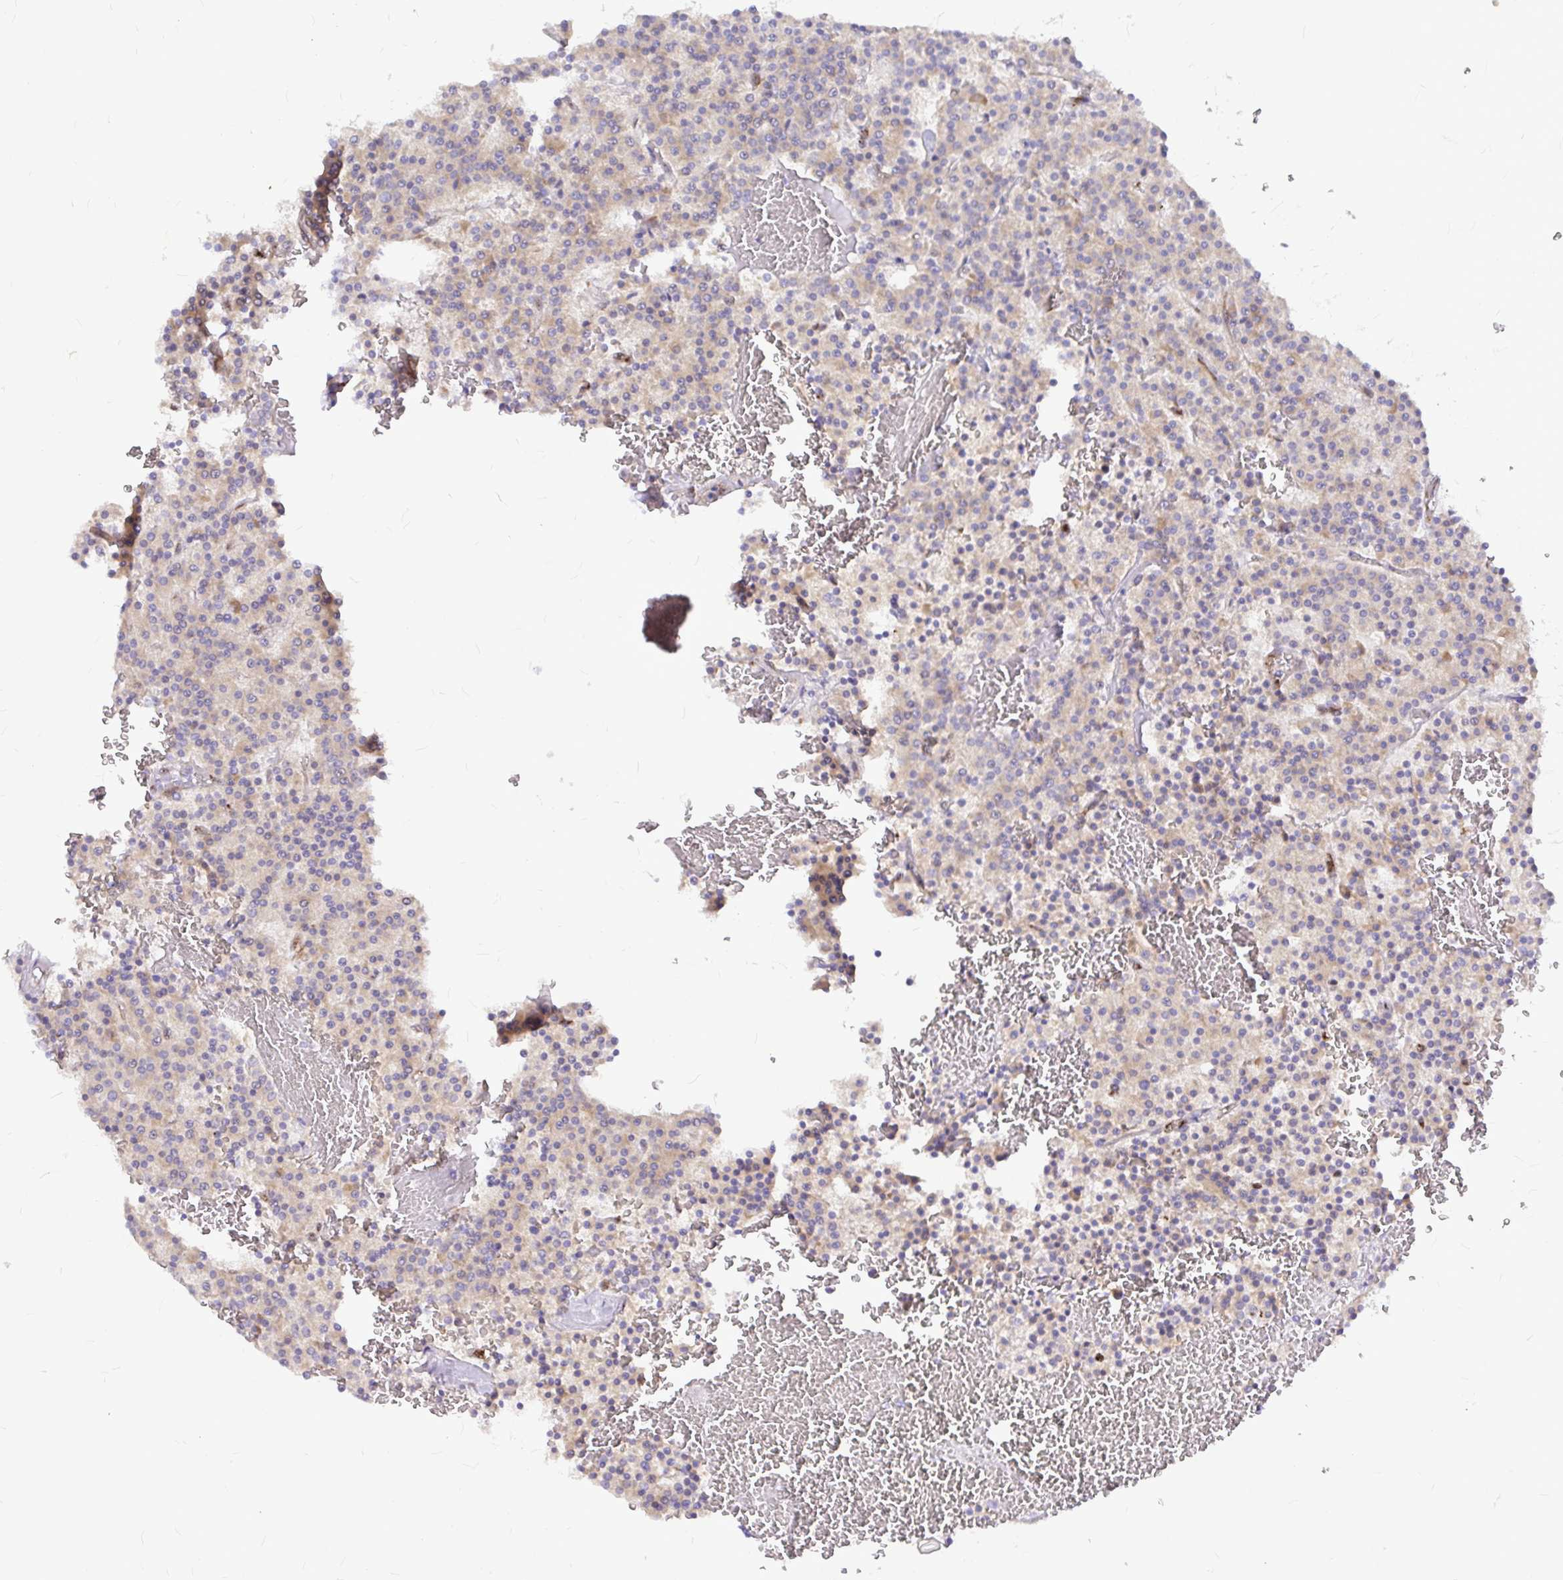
{"staining": {"intensity": "weak", "quantity": "<25%", "location": "cytoplasmic/membranous"}, "tissue": "carcinoid", "cell_type": "Tumor cells", "image_type": "cancer", "snomed": [{"axis": "morphology", "description": "Carcinoid, malignant, NOS"}, {"axis": "topography", "description": "Lung"}], "caption": "The image shows no staining of tumor cells in carcinoid.", "gene": "GABBR2", "patient": {"sex": "male", "age": 70}}